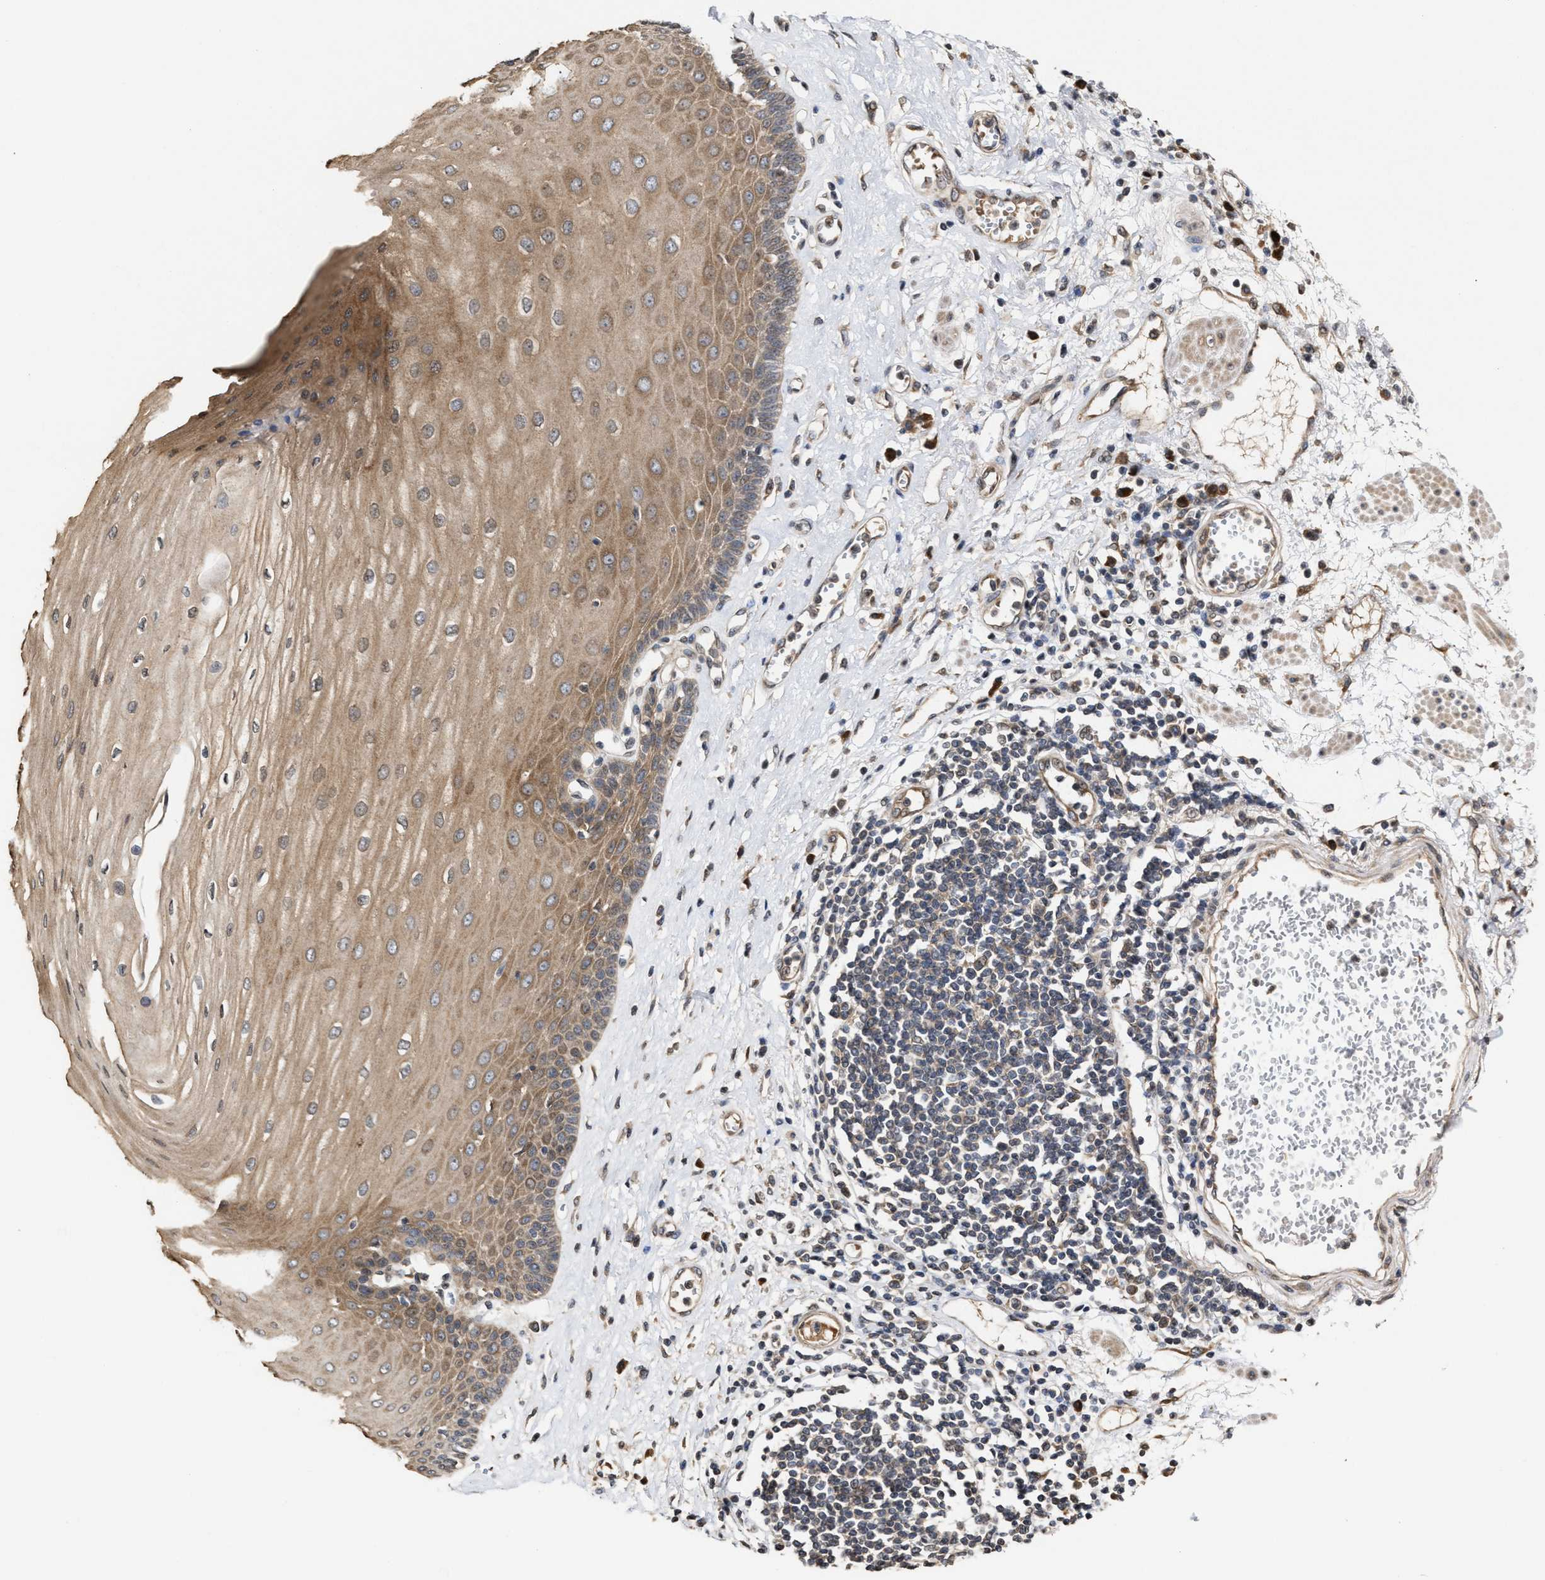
{"staining": {"intensity": "moderate", "quantity": ">75%", "location": "cytoplasmic/membranous"}, "tissue": "esophagus", "cell_type": "Squamous epithelial cells", "image_type": "normal", "snomed": [{"axis": "morphology", "description": "Normal tissue, NOS"}, {"axis": "morphology", "description": "Squamous cell carcinoma, NOS"}, {"axis": "topography", "description": "Esophagus"}], "caption": "Immunohistochemical staining of benign esophagus exhibits >75% levels of moderate cytoplasmic/membranous protein expression in approximately >75% of squamous epithelial cells.", "gene": "SAR1A", "patient": {"sex": "male", "age": 65}}